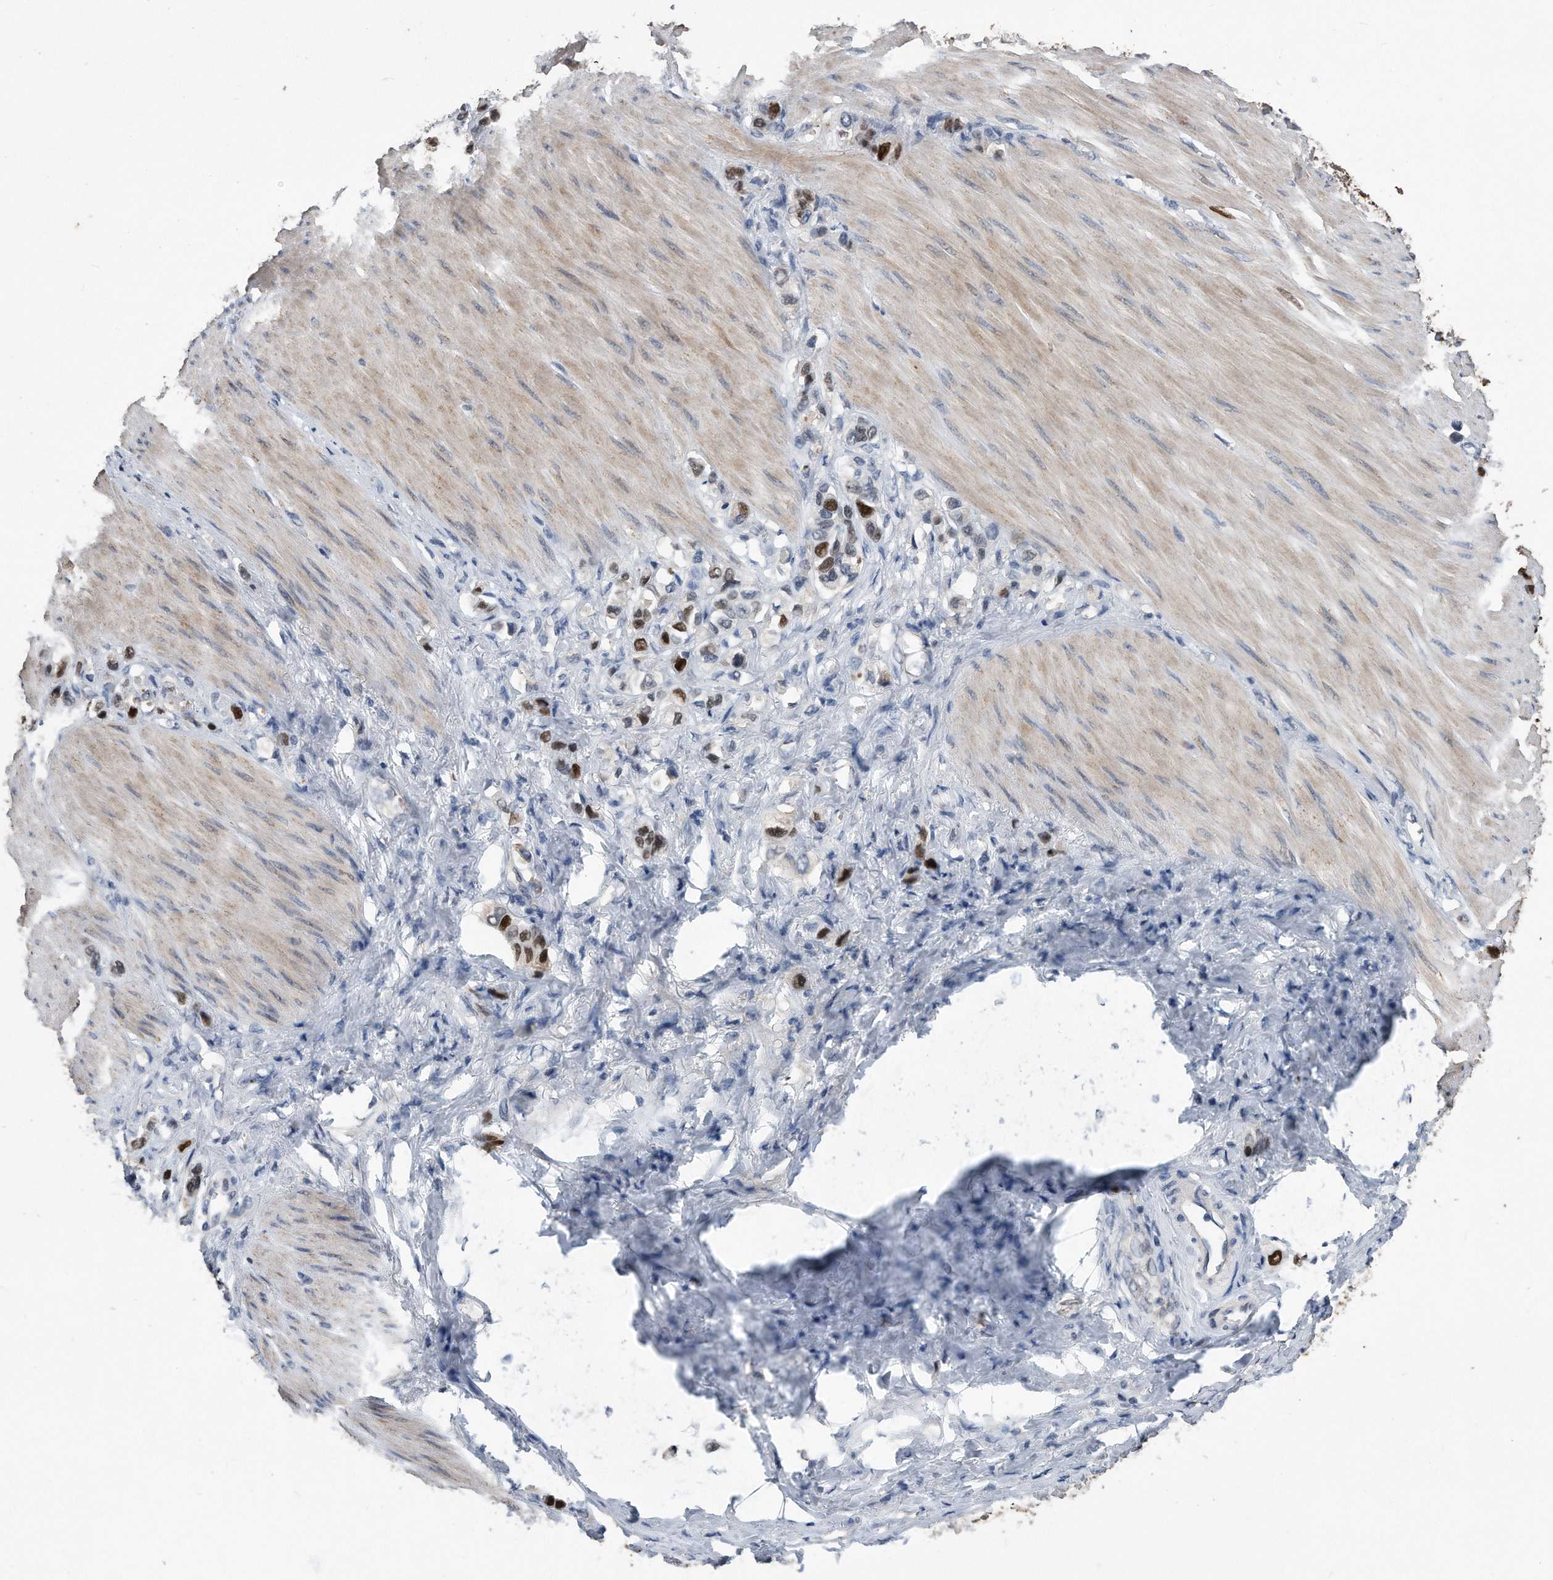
{"staining": {"intensity": "moderate", "quantity": "25%-75%", "location": "nuclear"}, "tissue": "stomach cancer", "cell_type": "Tumor cells", "image_type": "cancer", "snomed": [{"axis": "morphology", "description": "Adenocarcinoma, NOS"}, {"axis": "topography", "description": "Stomach"}], "caption": "Immunohistochemistry of adenocarcinoma (stomach) shows medium levels of moderate nuclear positivity in approximately 25%-75% of tumor cells. (DAB (3,3'-diaminobenzidine) IHC, brown staining for protein, blue staining for nuclei).", "gene": "PCNA", "patient": {"sex": "female", "age": 65}}